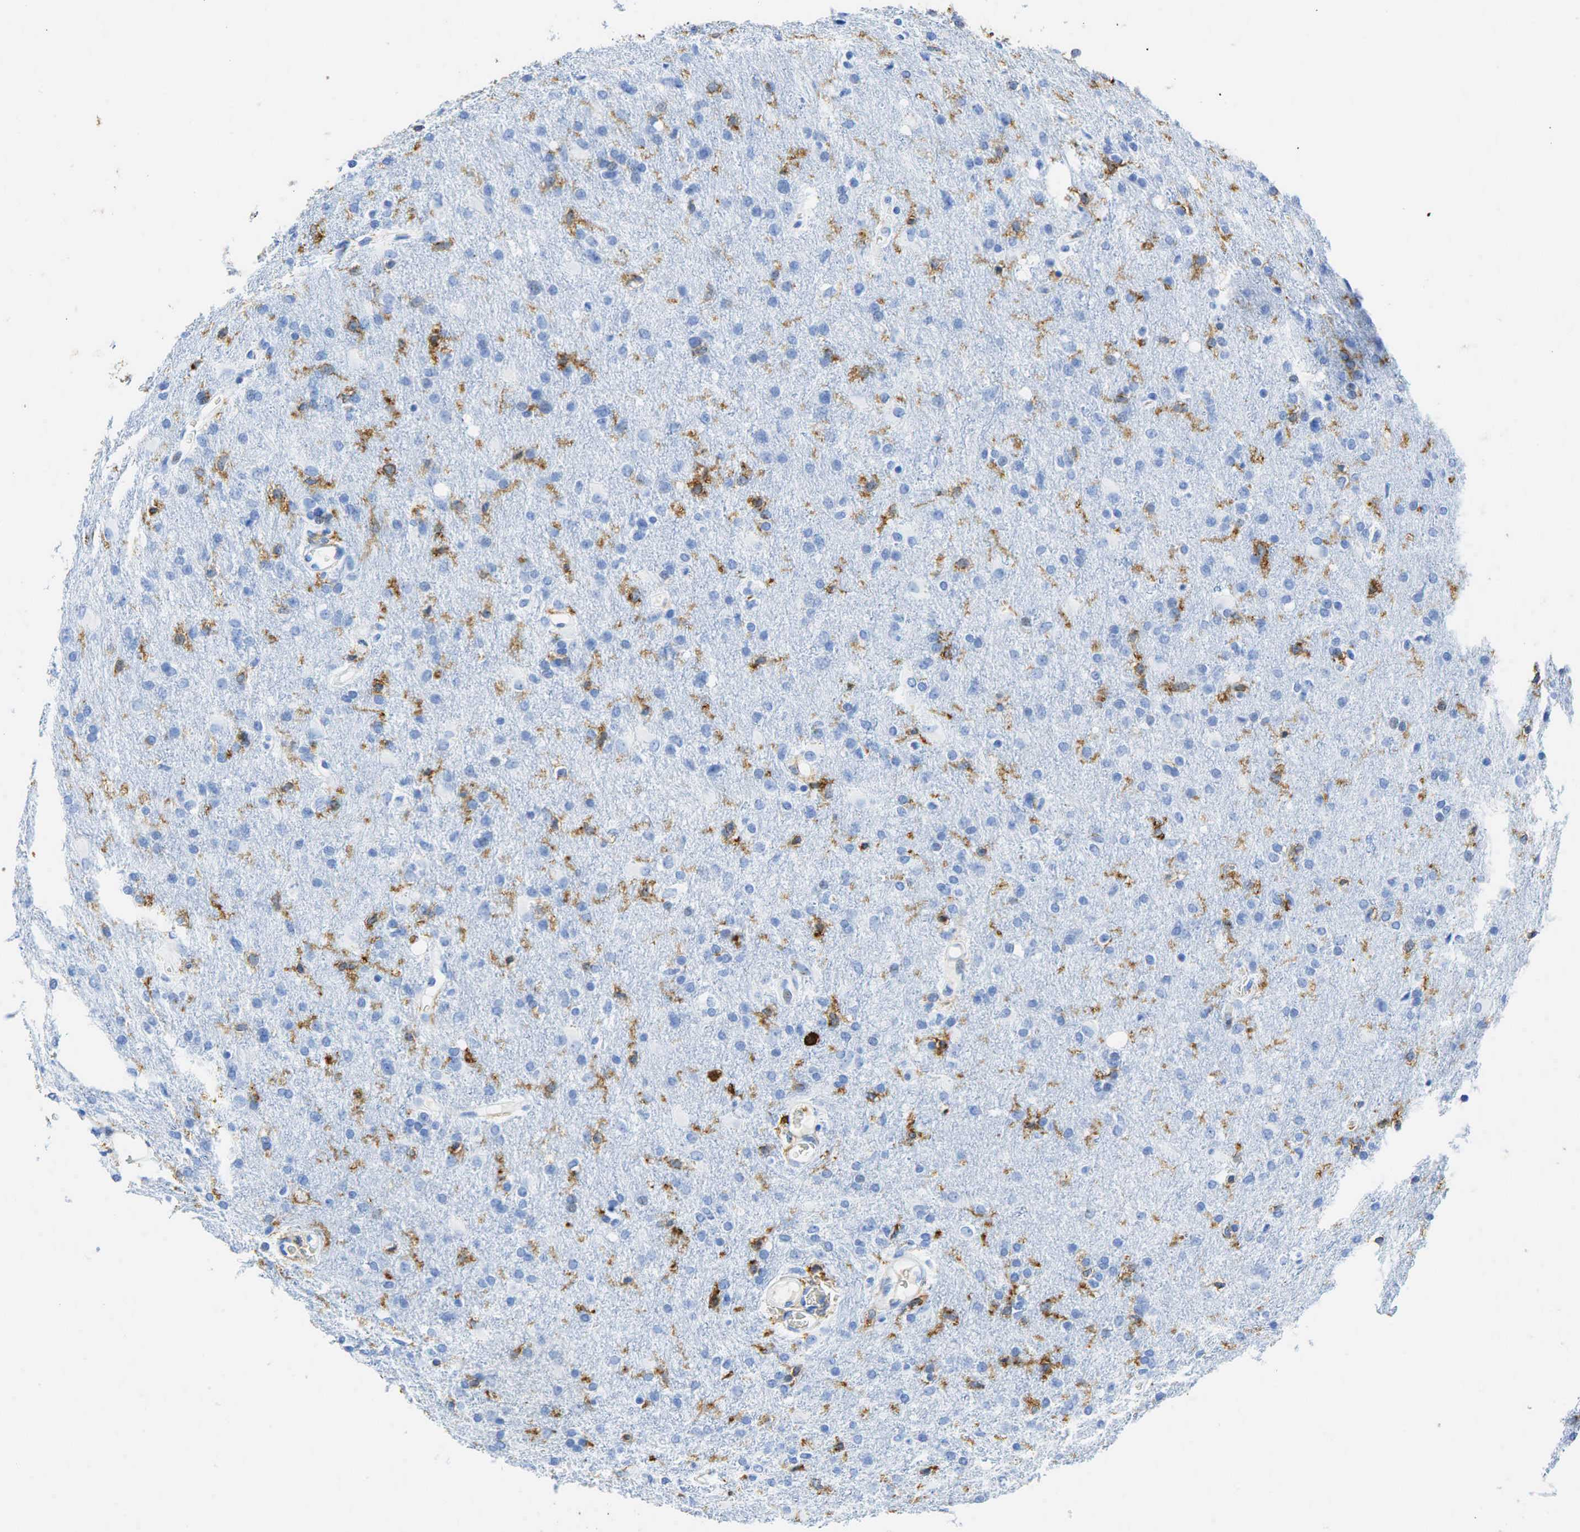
{"staining": {"intensity": "negative", "quantity": "none", "location": "none"}, "tissue": "glioma", "cell_type": "Tumor cells", "image_type": "cancer", "snomed": [{"axis": "morphology", "description": "Glioma, malignant, High grade"}, {"axis": "topography", "description": "Brain"}], "caption": "Immunohistochemistry histopathology image of glioma stained for a protein (brown), which demonstrates no positivity in tumor cells.", "gene": "PTPRC", "patient": {"sex": "male", "age": 68}}